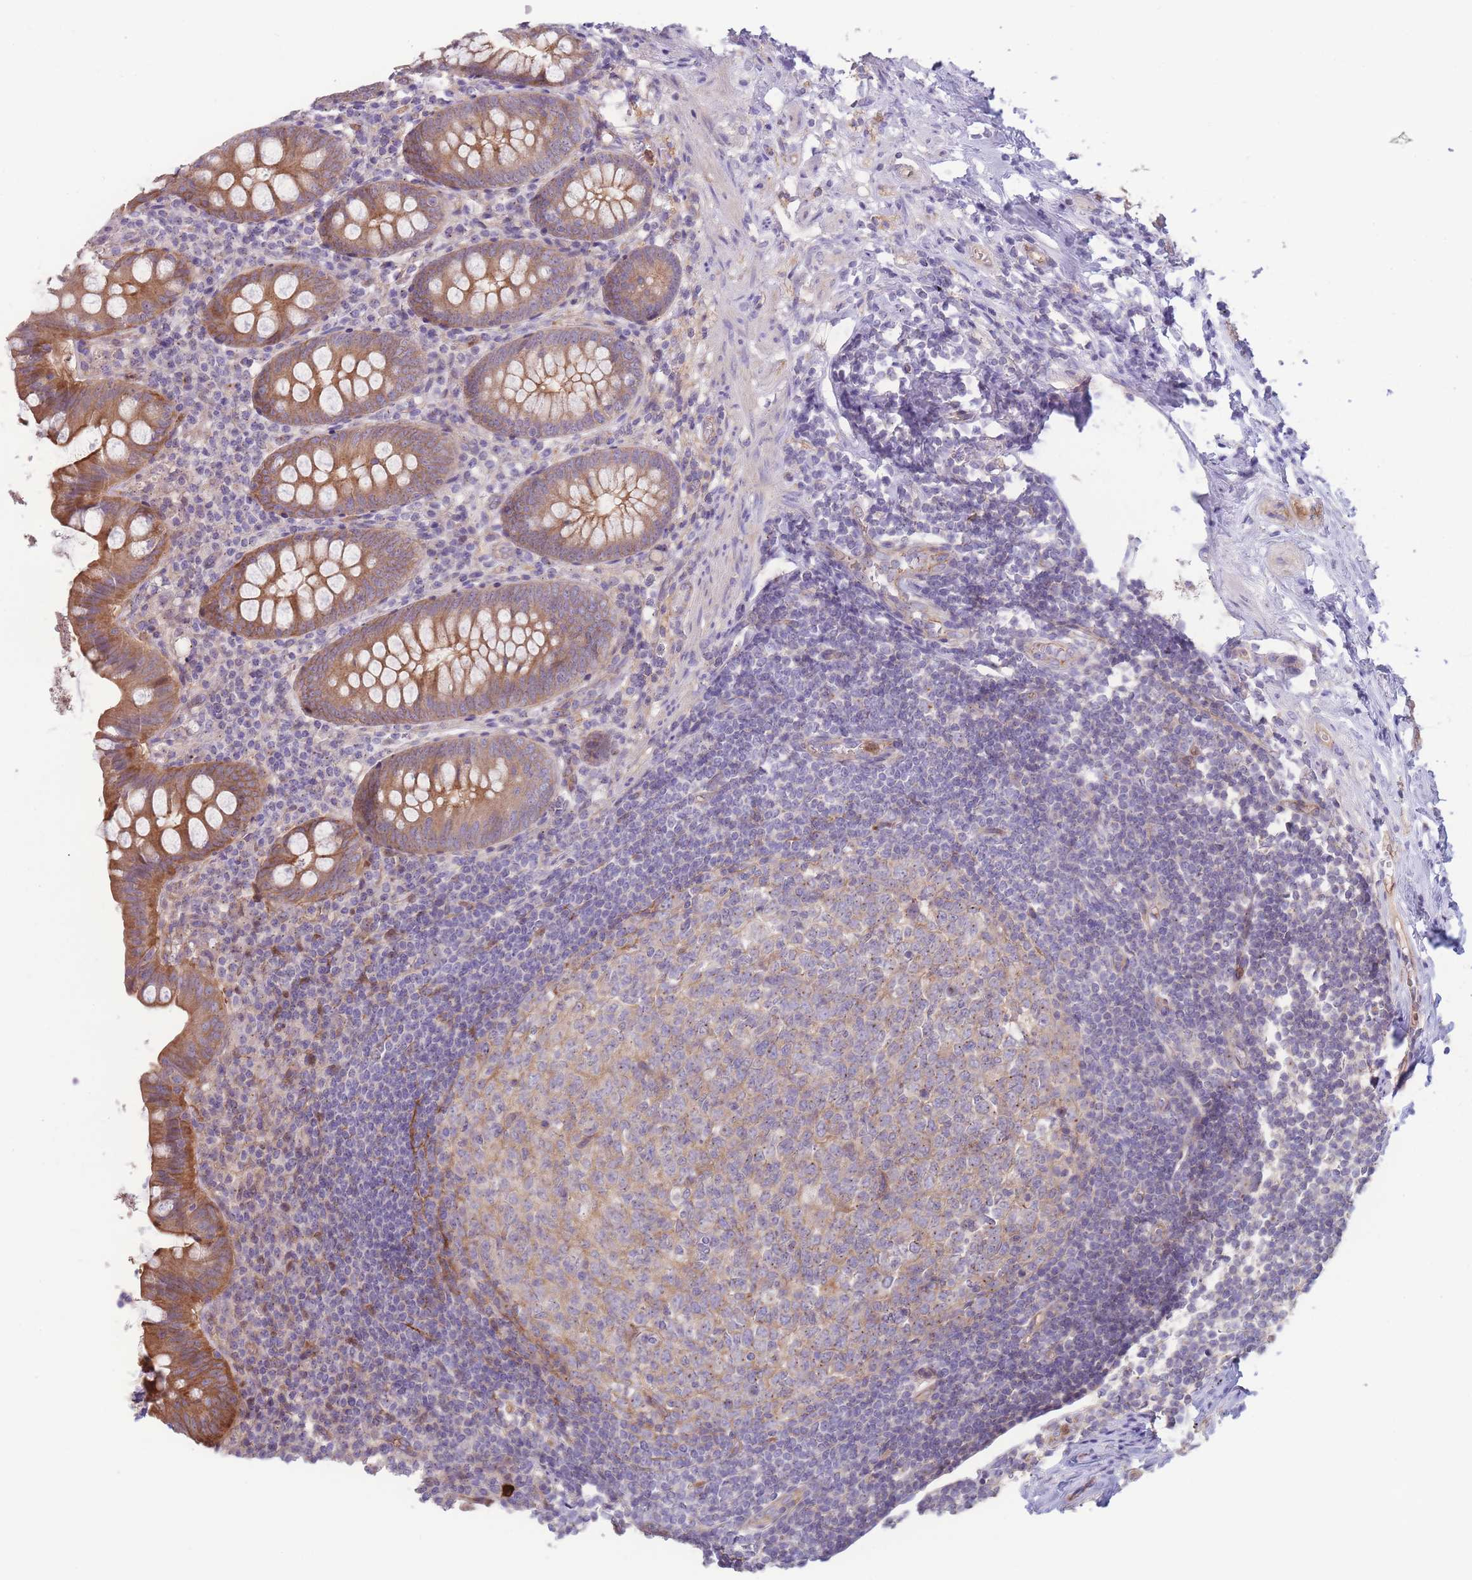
{"staining": {"intensity": "moderate", "quantity": ">75%", "location": "cytoplasmic/membranous"}, "tissue": "appendix", "cell_type": "Glandular cells", "image_type": "normal", "snomed": [{"axis": "morphology", "description": "Normal tissue, NOS"}, {"axis": "topography", "description": "Appendix"}], "caption": "A histopathology image showing moderate cytoplasmic/membranous staining in approximately >75% of glandular cells in unremarkable appendix, as visualized by brown immunohistochemical staining.", "gene": "STEAP3", "patient": {"sex": "female", "age": 51}}